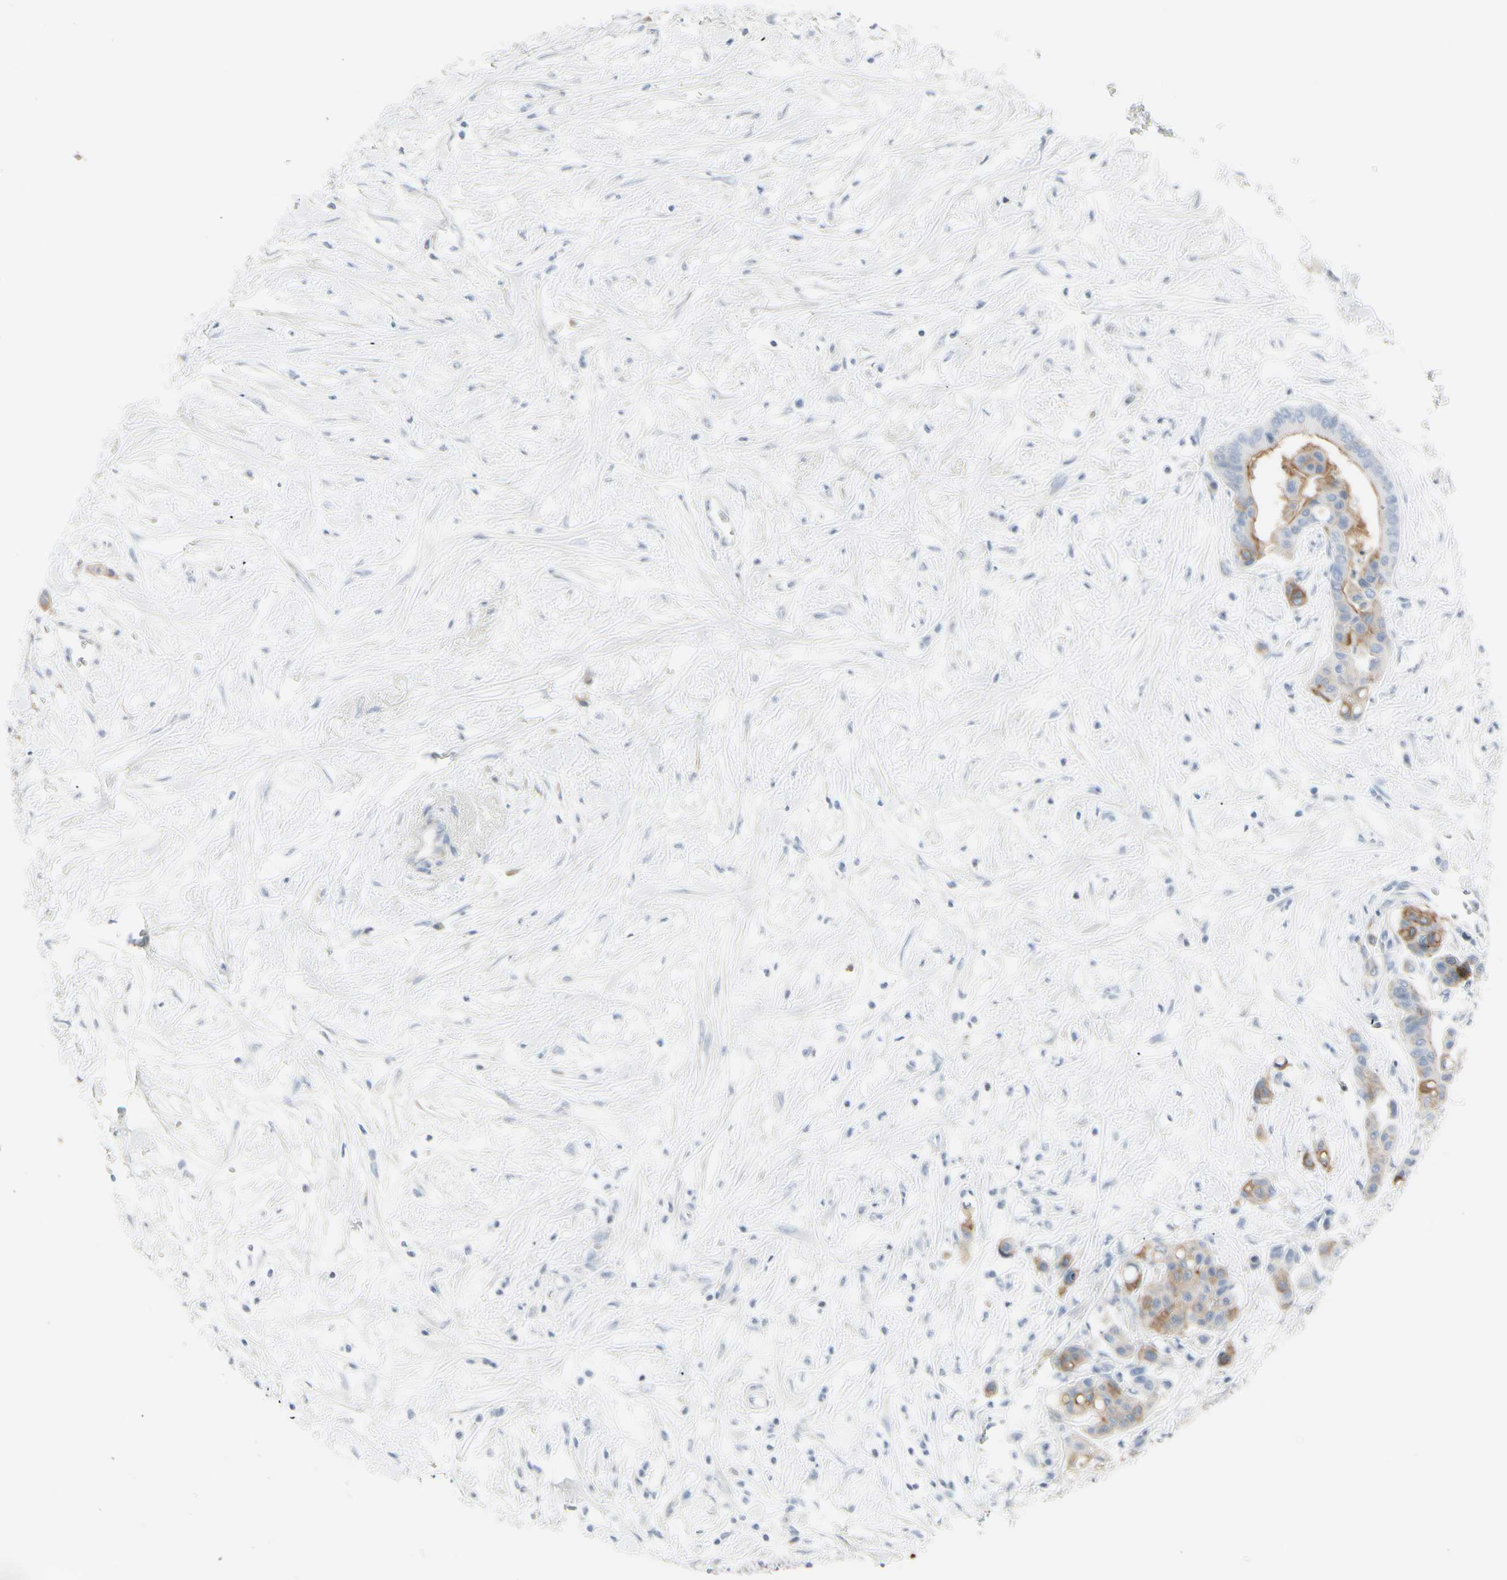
{"staining": {"intensity": "moderate", "quantity": "25%-75%", "location": "cytoplasmic/membranous"}, "tissue": "colorectal cancer", "cell_type": "Tumor cells", "image_type": "cancer", "snomed": [{"axis": "morphology", "description": "Normal tissue, NOS"}, {"axis": "morphology", "description": "Adenocarcinoma, NOS"}, {"axis": "topography", "description": "Colon"}], "caption": "A micrograph of human colorectal cancer stained for a protein displays moderate cytoplasmic/membranous brown staining in tumor cells. The staining was performed using DAB (3,3'-diaminobenzidine), with brown indicating positive protein expression. Nuclei are stained blue with hematoxylin.", "gene": "CDHR5", "patient": {"sex": "male", "age": 82}}